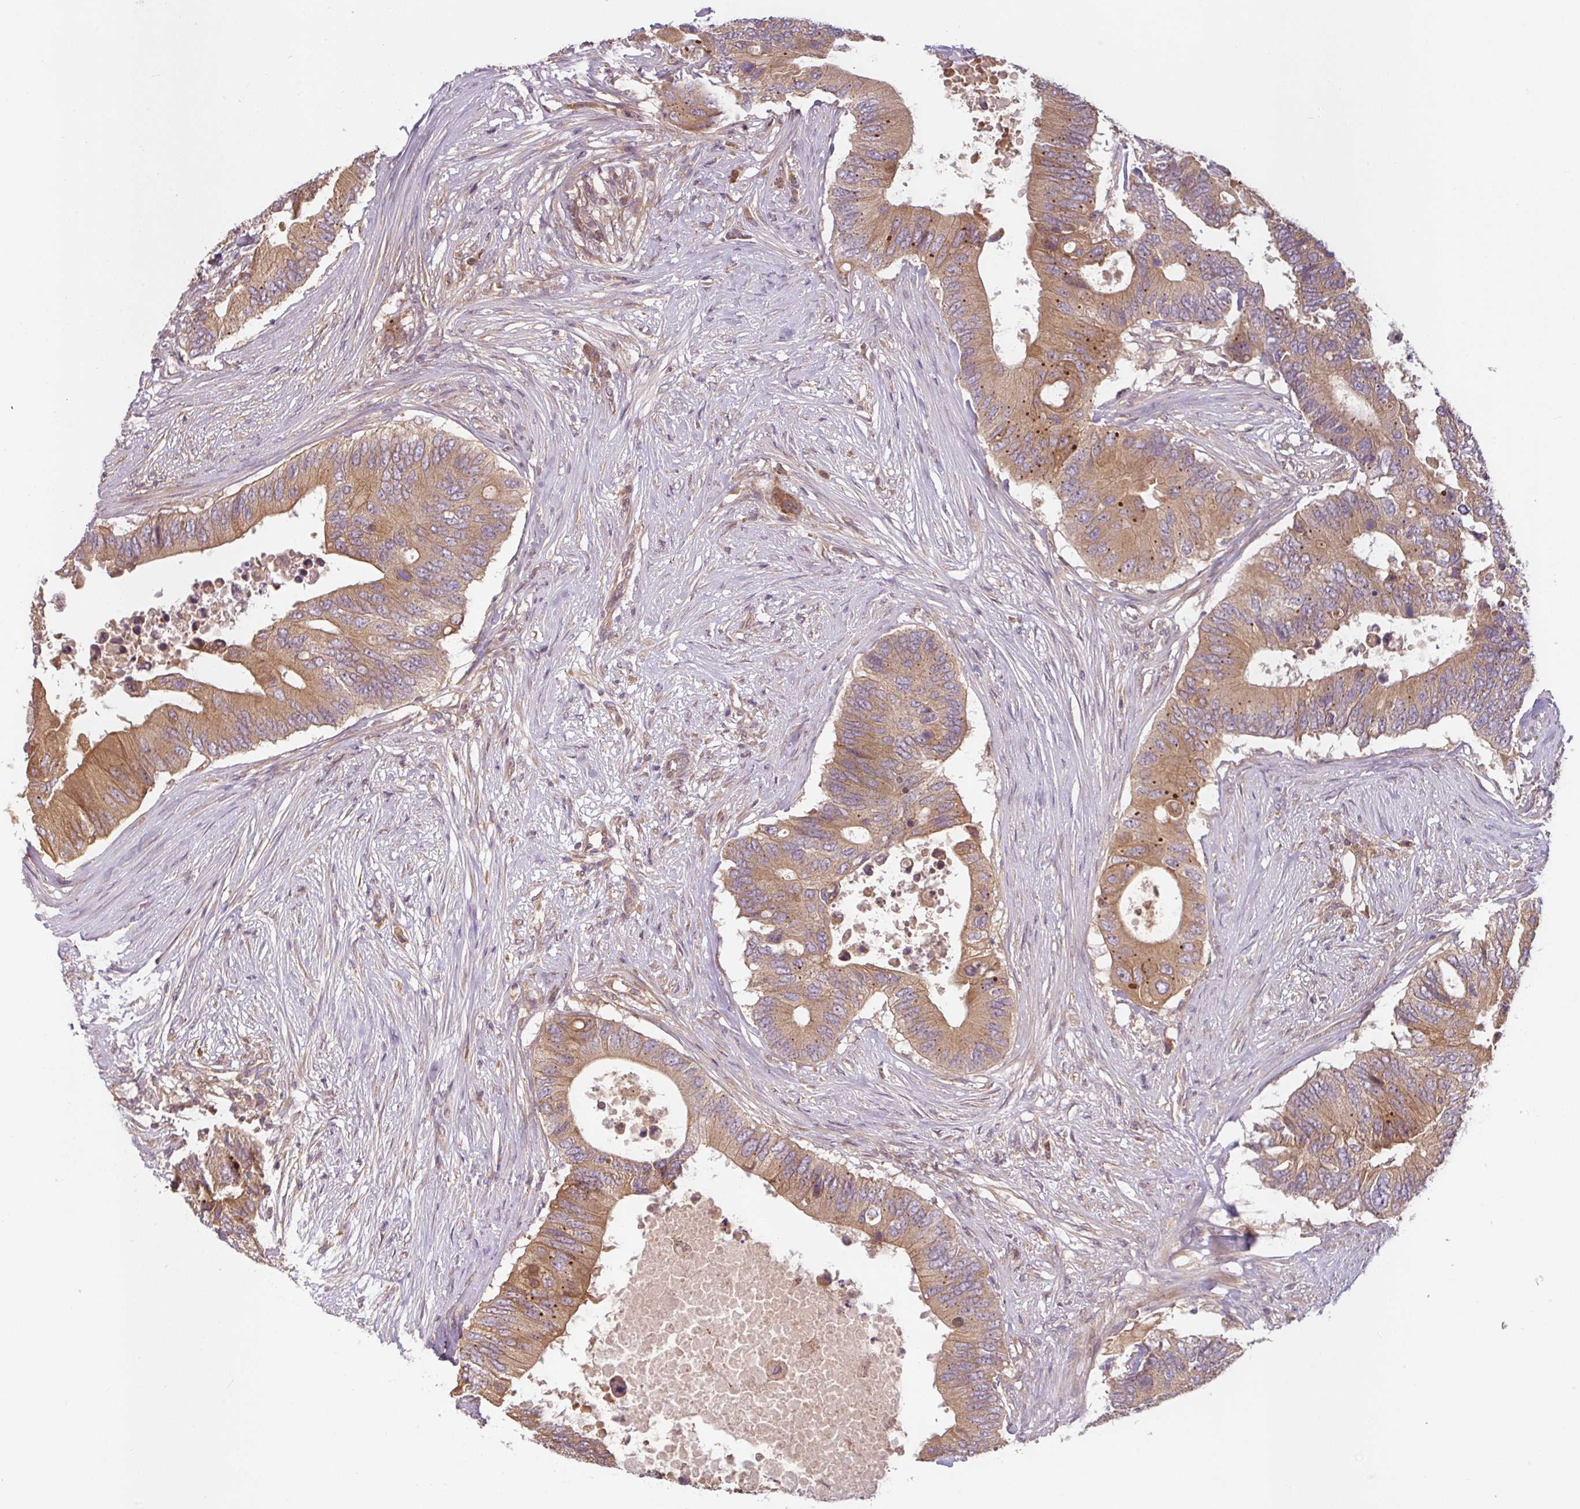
{"staining": {"intensity": "moderate", "quantity": ">75%", "location": "cytoplasmic/membranous"}, "tissue": "colorectal cancer", "cell_type": "Tumor cells", "image_type": "cancer", "snomed": [{"axis": "morphology", "description": "Adenocarcinoma, NOS"}, {"axis": "topography", "description": "Colon"}], "caption": "Immunohistochemistry micrograph of colorectal cancer (adenocarcinoma) stained for a protein (brown), which shows medium levels of moderate cytoplasmic/membranous positivity in about >75% of tumor cells.", "gene": "RNF31", "patient": {"sex": "male", "age": 71}}